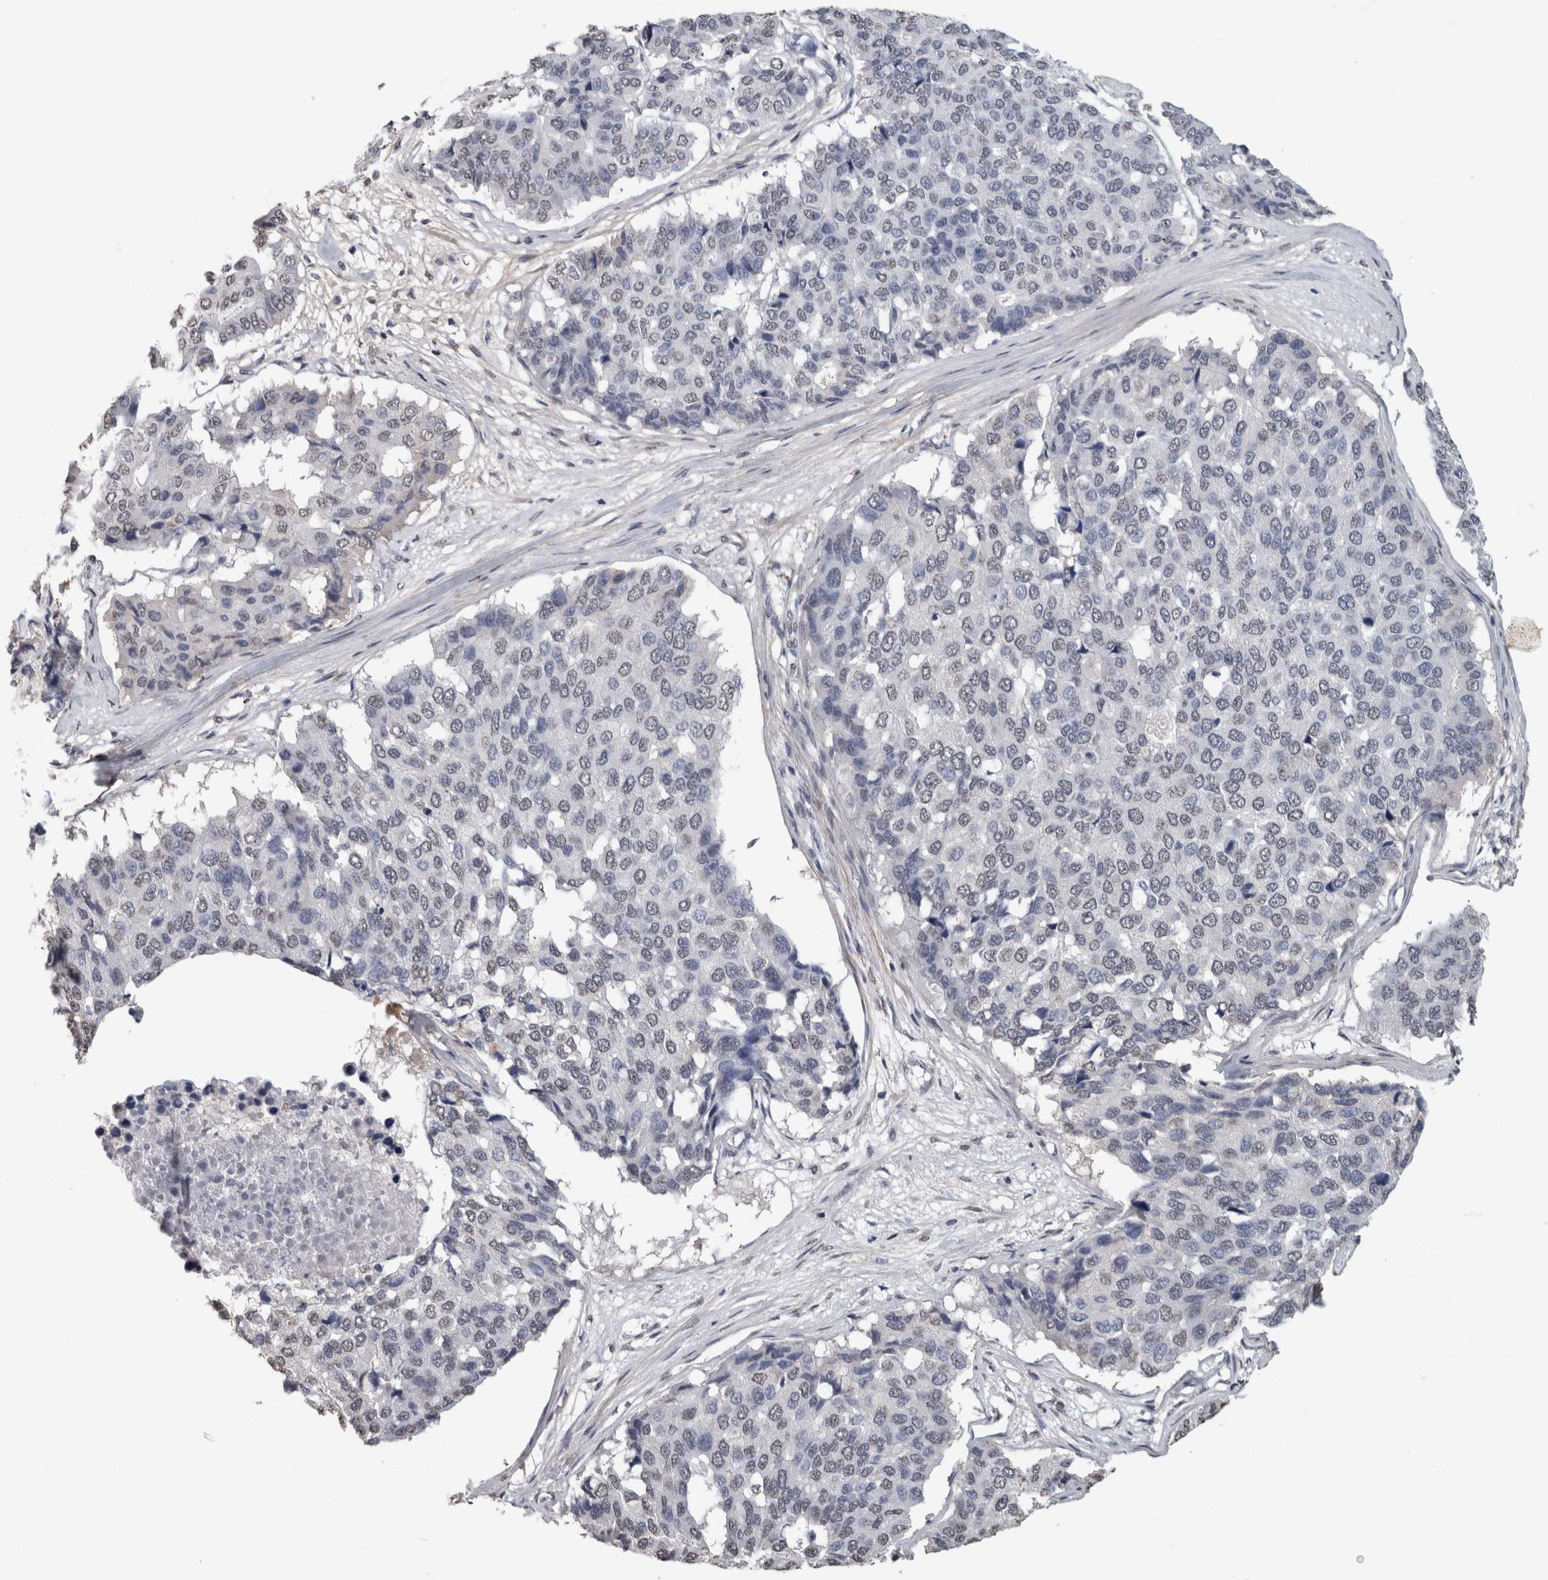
{"staining": {"intensity": "negative", "quantity": "none", "location": "none"}, "tissue": "pancreatic cancer", "cell_type": "Tumor cells", "image_type": "cancer", "snomed": [{"axis": "morphology", "description": "Adenocarcinoma, NOS"}, {"axis": "topography", "description": "Pancreas"}], "caption": "Photomicrograph shows no significant protein expression in tumor cells of adenocarcinoma (pancreatic).", "gene": "LTBP1", "patient": {"sex": "male", "age": 50}}